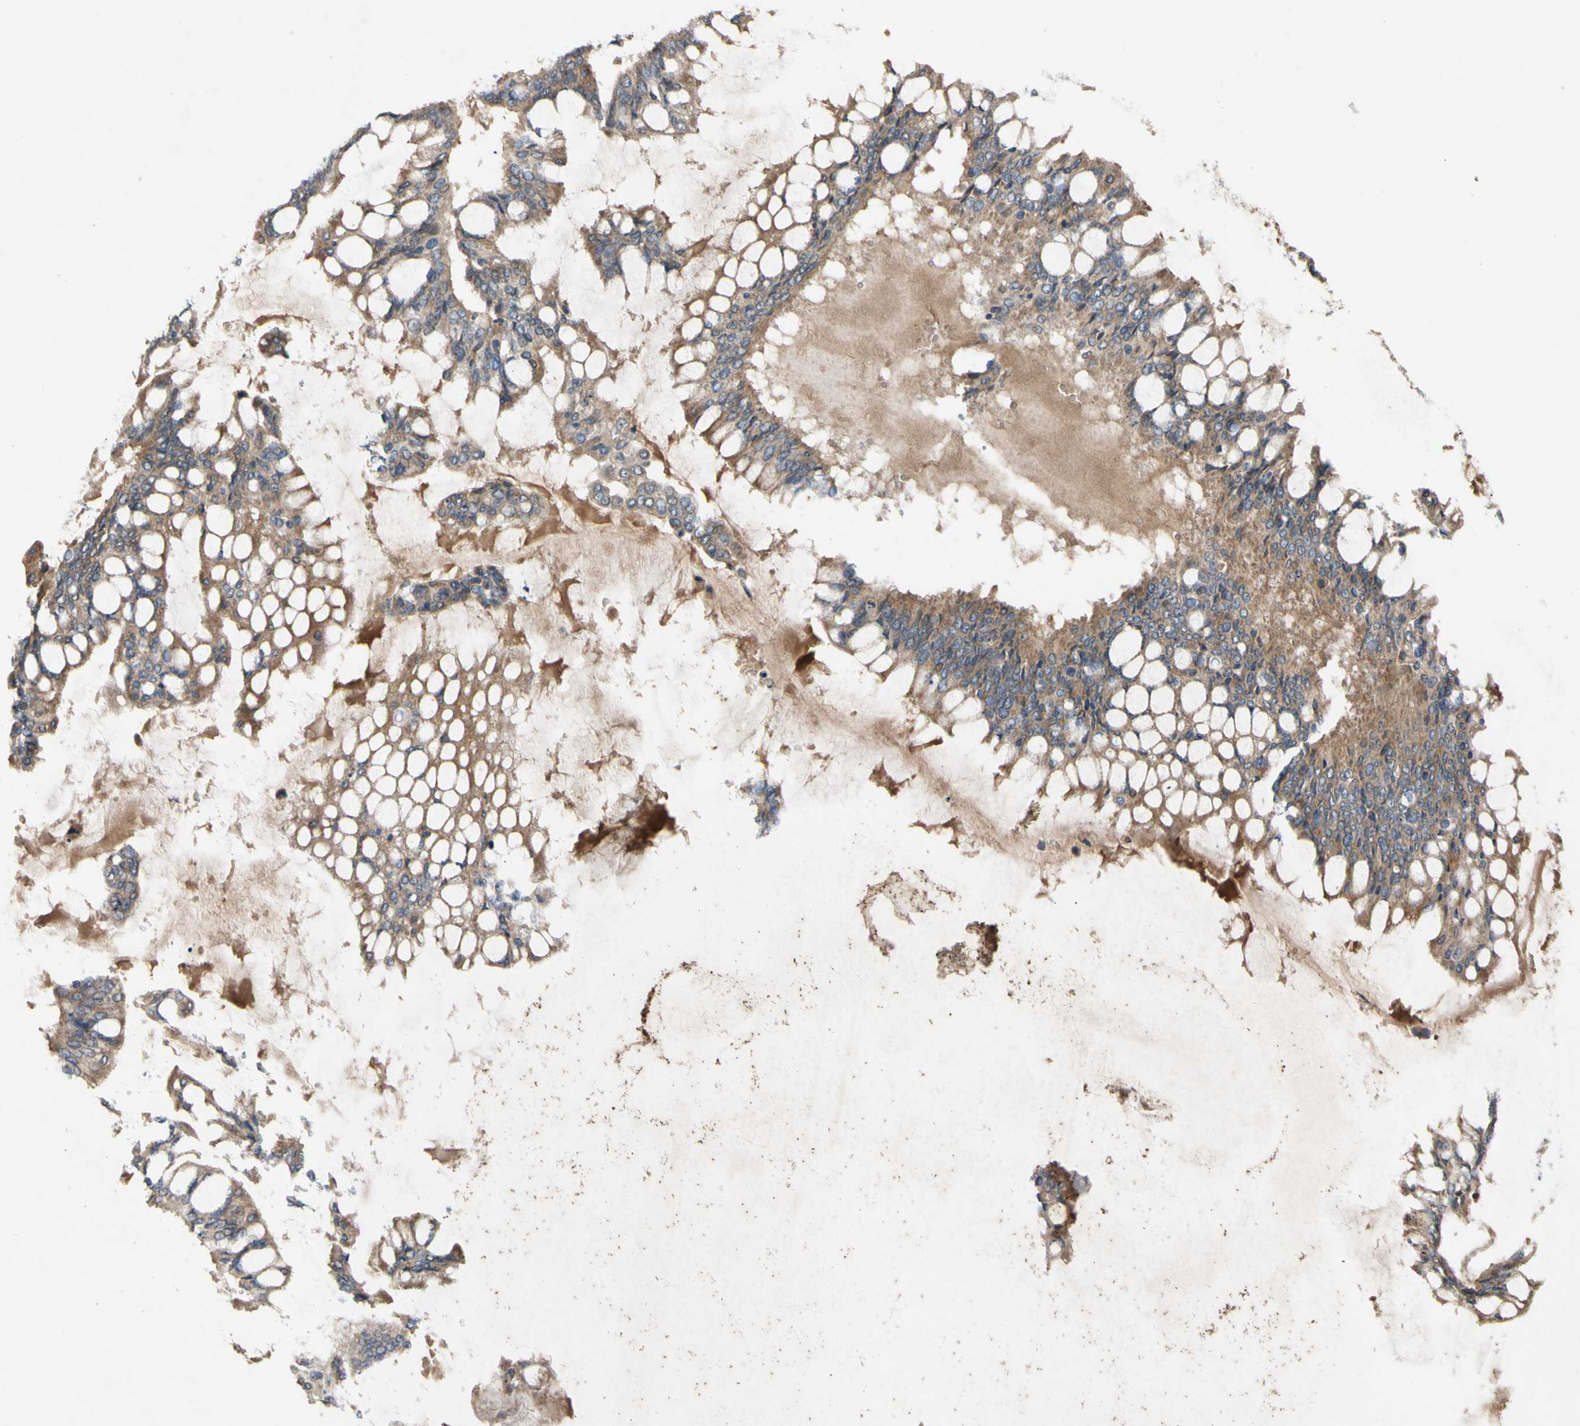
{"staining": {"intensity": "moderate", "quantity": ">75%", "location": "cytoplasmic/membranous"}, "tissue": "ovarian cancer", "cell_type": "Tumor cells", "image_type": "cancer", "snomed": [{"axis": "morphology", "description": "Cystadenocarcinoma, mucinous, NOS"}, {"axis": "topography", "description": "Ovary"}], "caption": "Immunohistochemical staining of human ovarian cancer reveals medium levels of moderate cytoplasmic/membranous protein staining in about >75% of tumor cells.", "gene": "NECTIN3", "patient": {"sex": "female", "age": 73}}